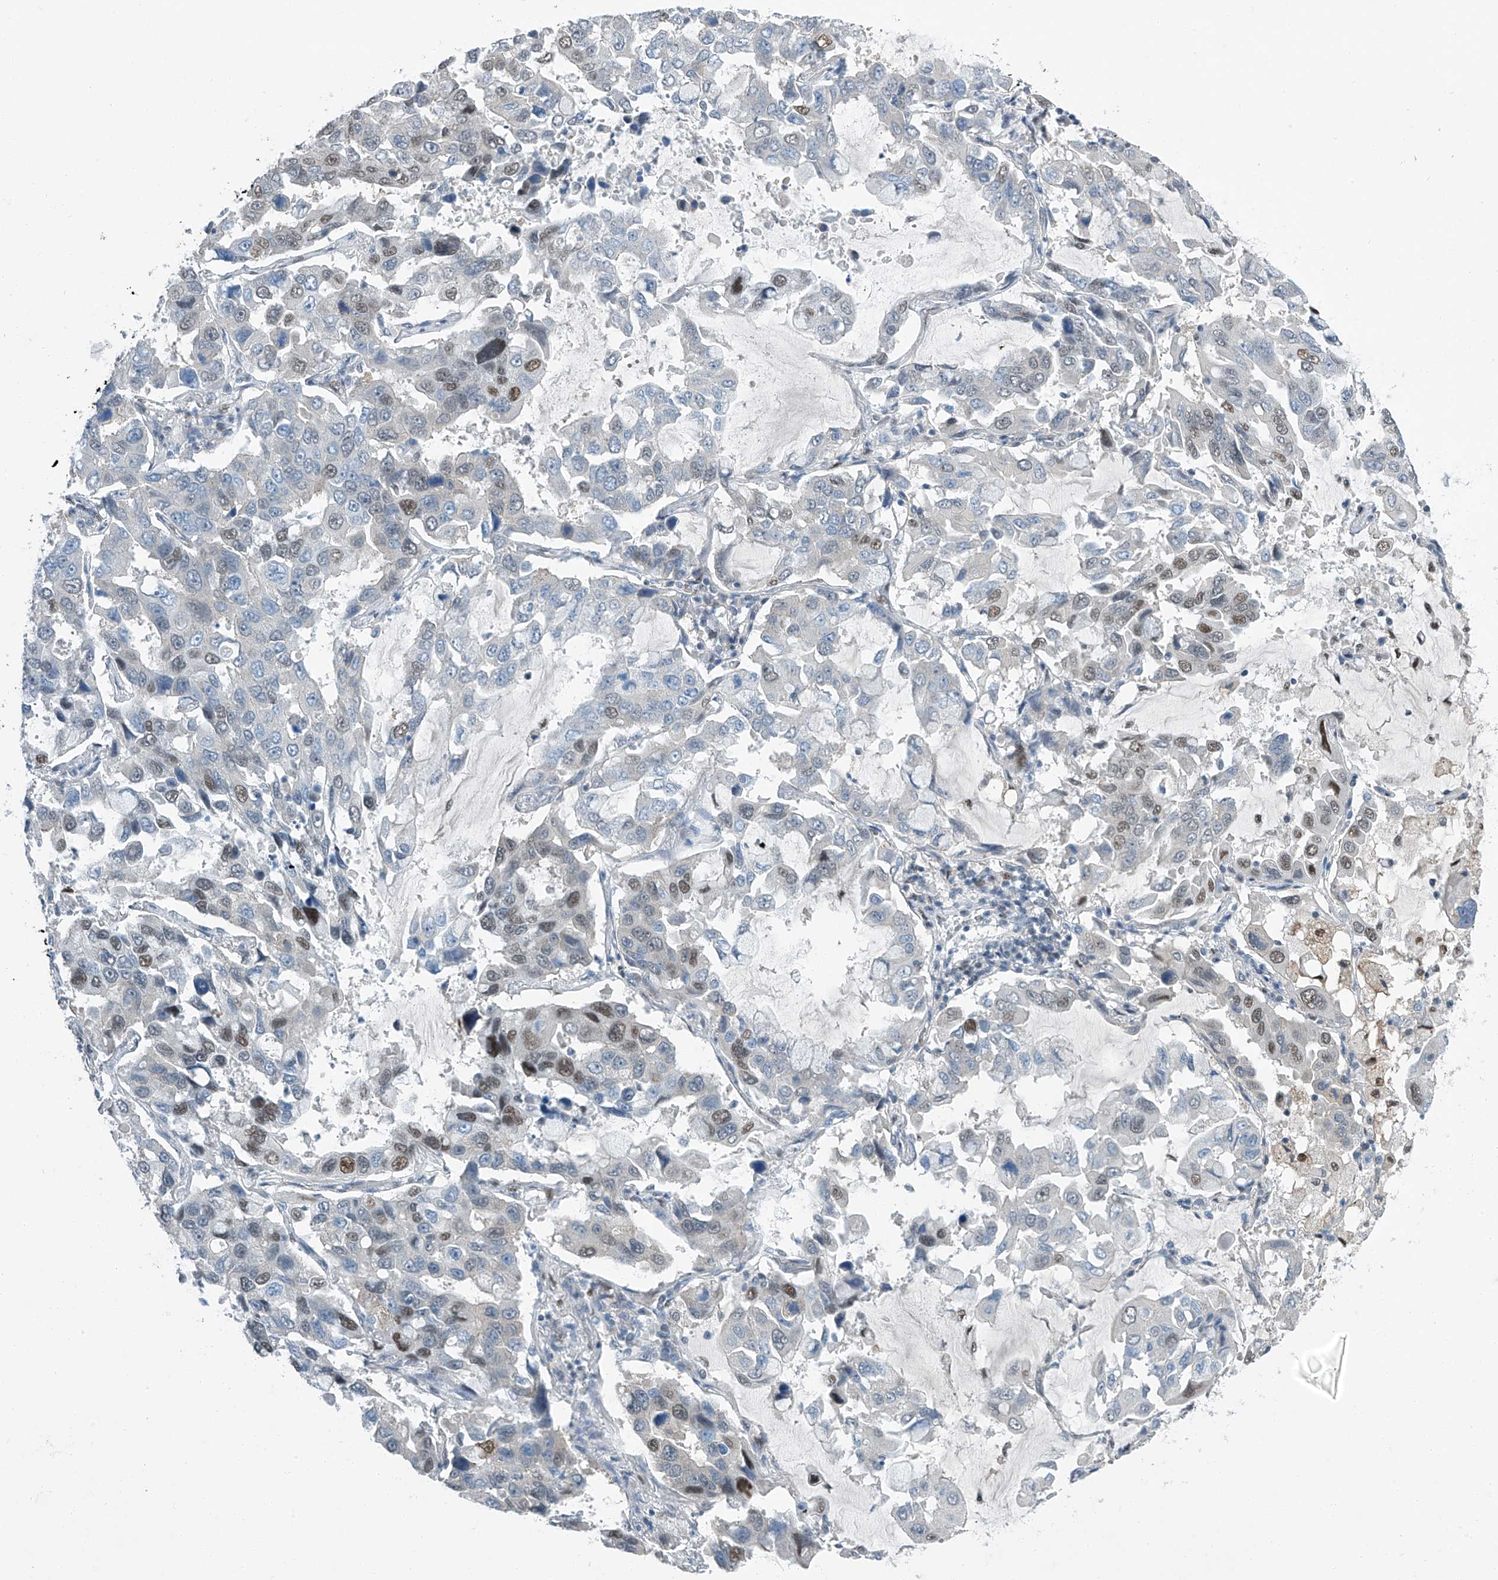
{"staining": {"intensity": "moderate", "quantity": "<25%", "location": "nuclear"}, "tissue": "lung cancer", "cell_type": "Tumor cells", "image_type": "cancer", "snomed": [{"axis": "morphology", "description": "Adenocarcinoma, NOS"}, {"axis": "topography", "description": "Lung"}], "caption": "Protein analysis of lung adenocarcinoma tissue displays moderate nuclear staining in about <25% of tumor cells.", "gene": "TAF8", "patient": {"sex": "male", "age": 64}}